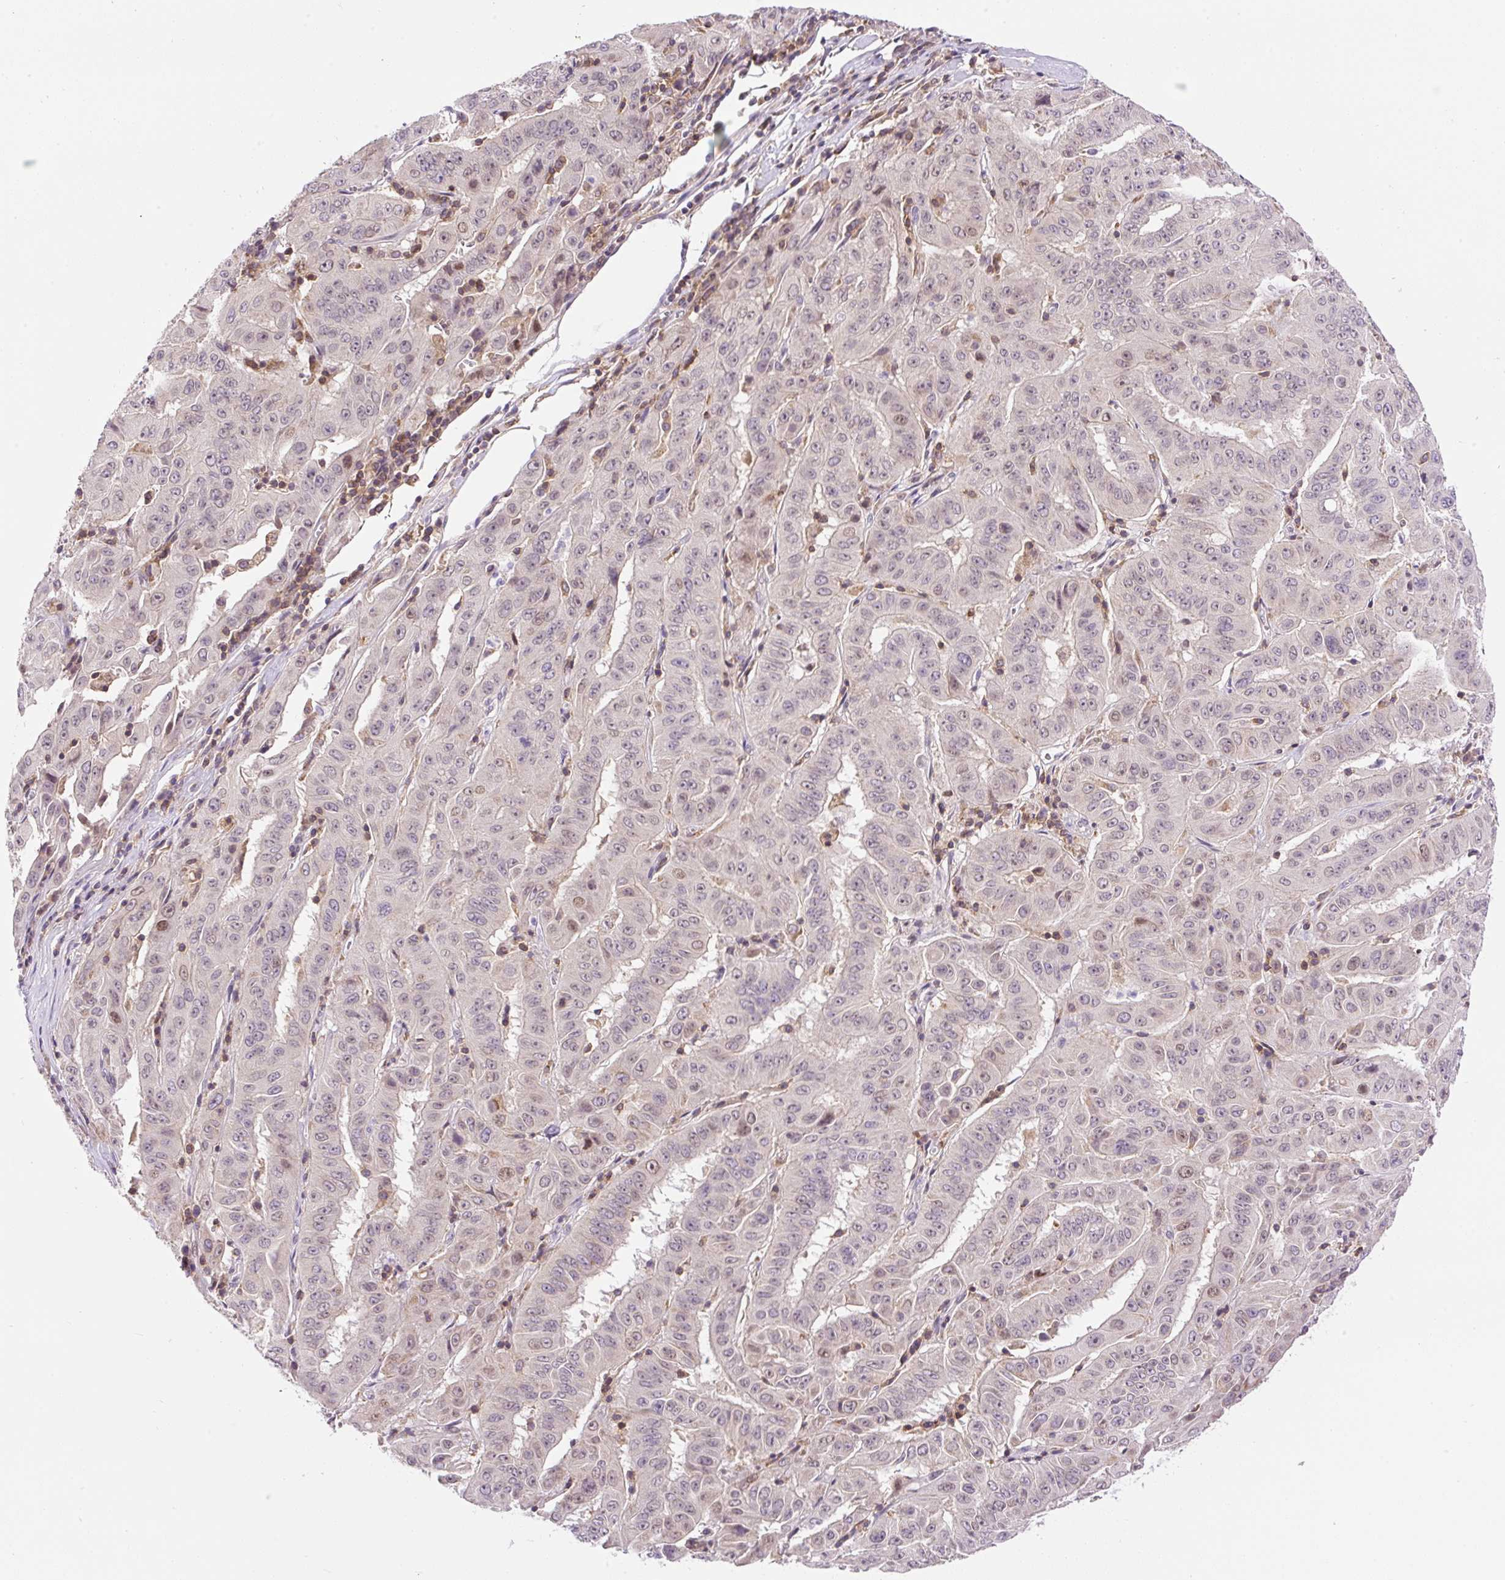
{"staining": {"intensity": "weak", "quantity": "25%-75%", "location": "nuclear"}, "tissue": "pancreatic cancer", "cell_type": "Tumor cells", "image_type": "cancer", "snomed": [{"axis": "morphology", "description": "Adenocarcinoma, NOS"}, {"axis": "topography", "description": "Pancreas"}], "caption": "Human pancreatic adenocarcinoma stained with a protein marker displays weak staining in tumor cells.", "gene": "CARD11", "patient": {"sex": "male", "age": 63}}